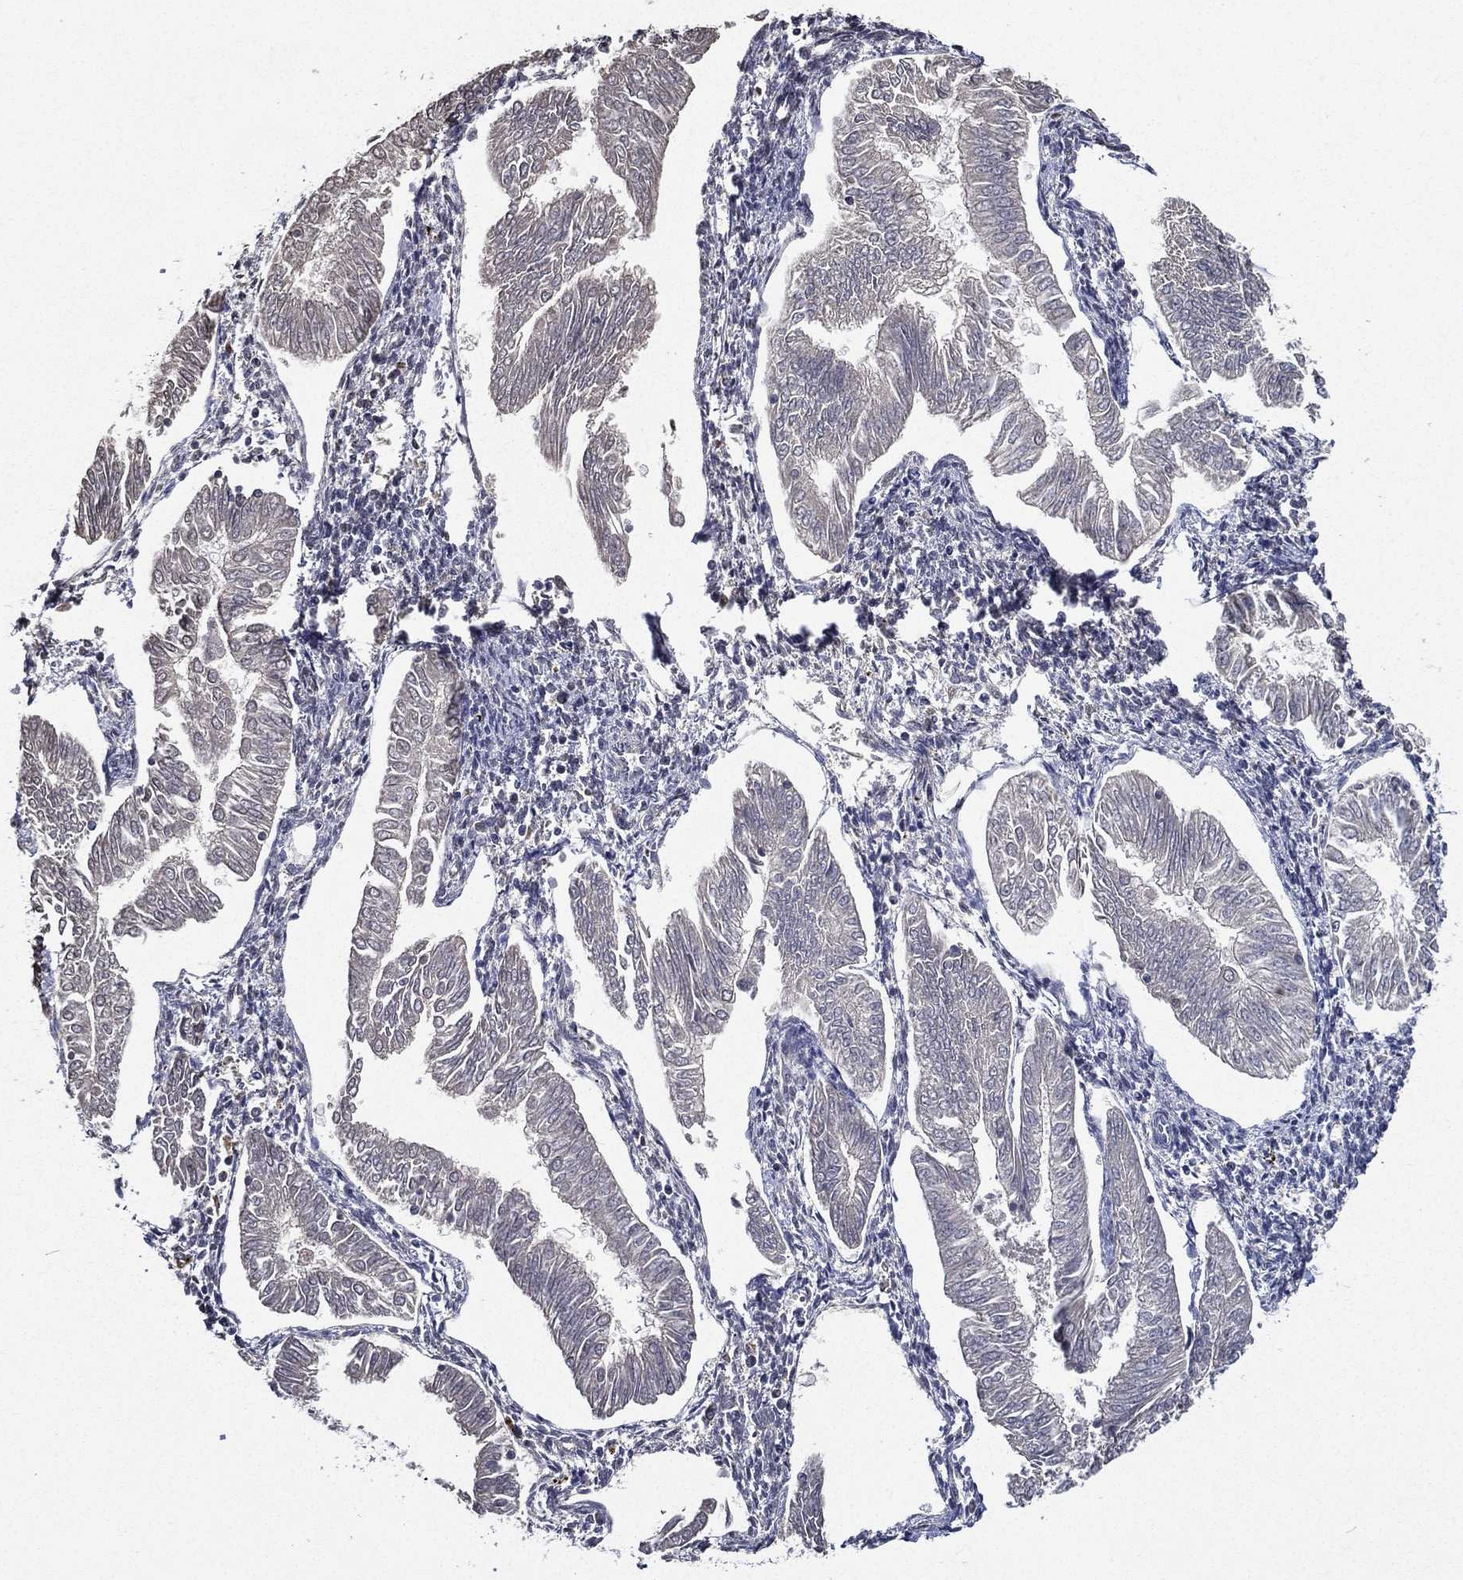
{"staining": {"intensity": "negative", "quantity": "none", "location": "none"}, "tissue": "endometrial cancer", "cell_type": "Tumor cells", "image_type": "cancer", "snomed": [{"axis": "morphology", "description": "Adenocarcinoma, NOS"}, {"axis": "topography", "description": "Endometrium"}], "caption": "This is an immunohistochemistry photomicrograph of human adenocarcinoma (endometrial). There is no expression in tumor cells.", "gene": "TMPRSS11D", "patient": {"sex": "female", "age": 53}}